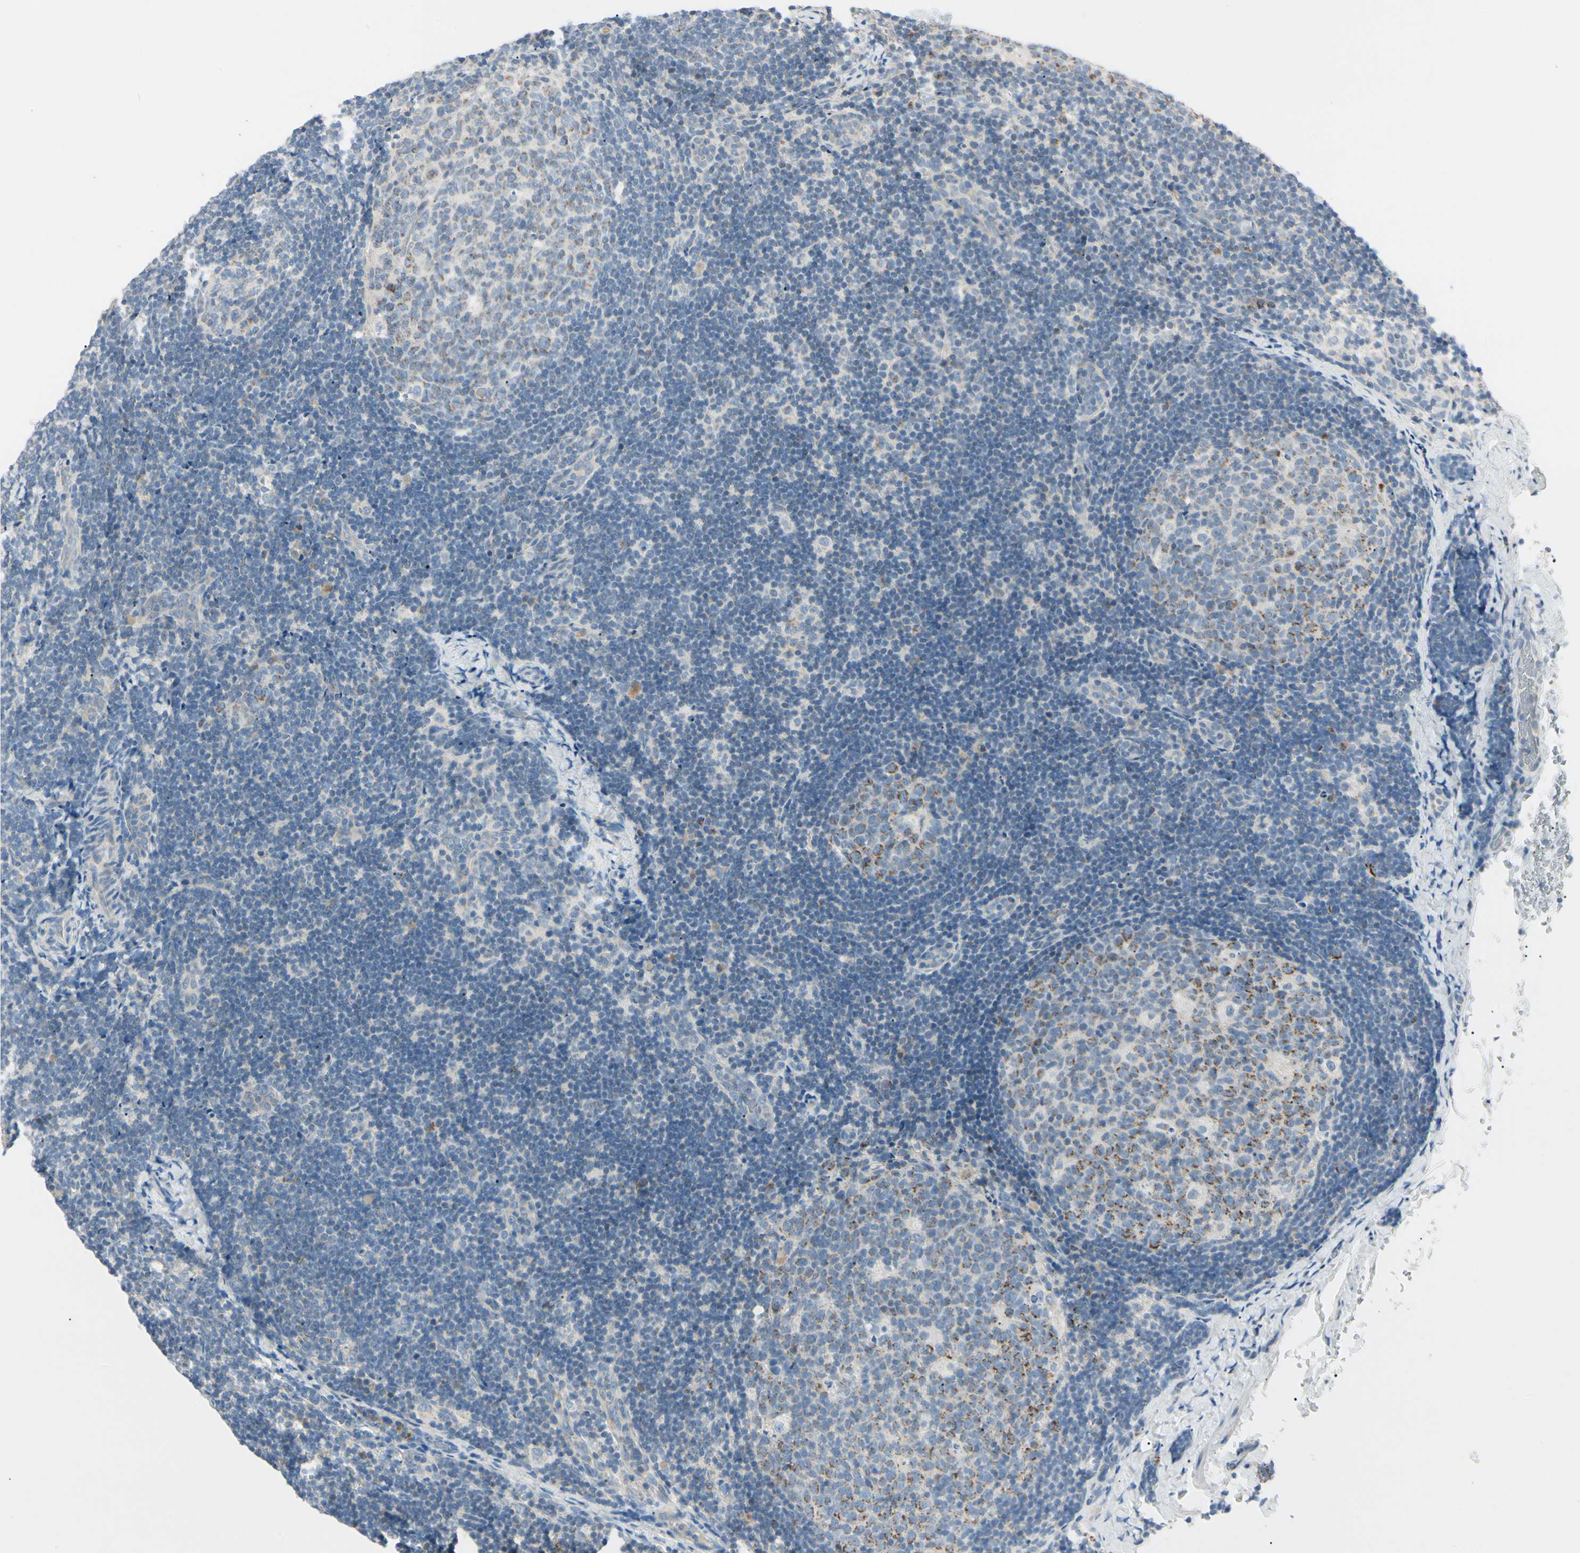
{"staining": {"intensity": "moderate", "quantity": "25%-75%", "location": "cytoplasmic/membranous"}, "tissue": "lymph node", "cell_type": "Germinal center cells", "image_type": "normal", "snomed": [{"axis": "morphology", "description": "Normal tissue, NOS"}, {"axis": "topography", "description": "Lymph node"}], "caption": "Brown immunohistochemical staining in benign lymph node exhibits moderate cytoplasmic/membranous positivity in approximately 25%-75% of germinal center cells. (Stains: DAB in brown, nuclei in blue, Microscopy: brightfield microscopy at high magnification).", "gene": "ALDH18A1", "patient": {"sex": "female", "age": 14}}